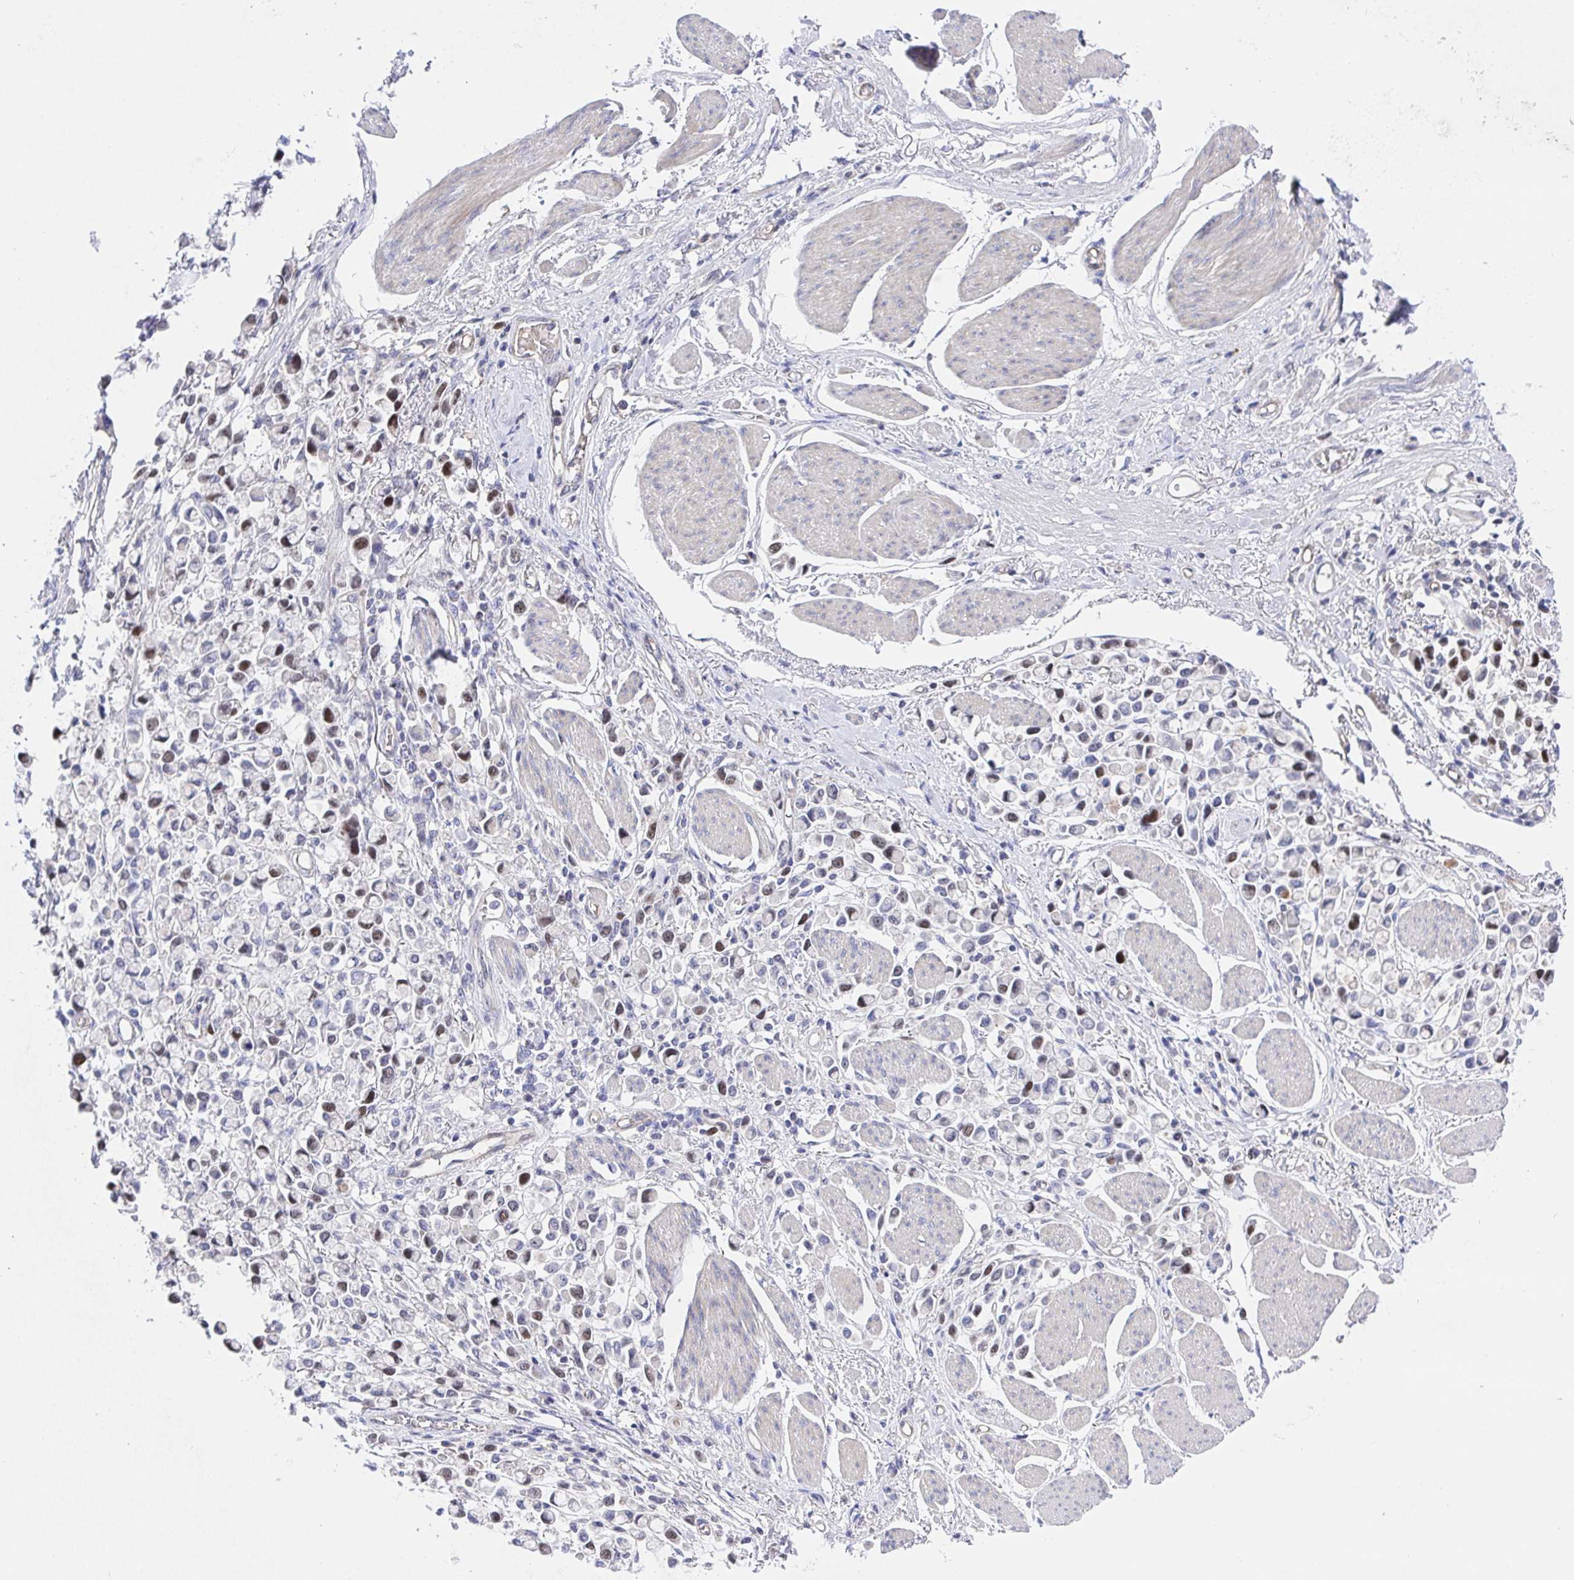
{"staining": {"intensity": "weak", "quantity": "<25%", "location": "nuclear"}, "tissue": "stomach cancer", "cell_type": "Tumor cells", "image_type": "cancer", "snomed": [{"axis": "morphology", "description": "Adenocarcinoma, NOS"}, {"axis": "topography", "description": "Stomach"}], "caption": "The micrograph shows no staining of tumor cells in stomach adenocarcinoma.", "gene": "TIMELESS", "patient": {"sex": "female", "age": 81}}